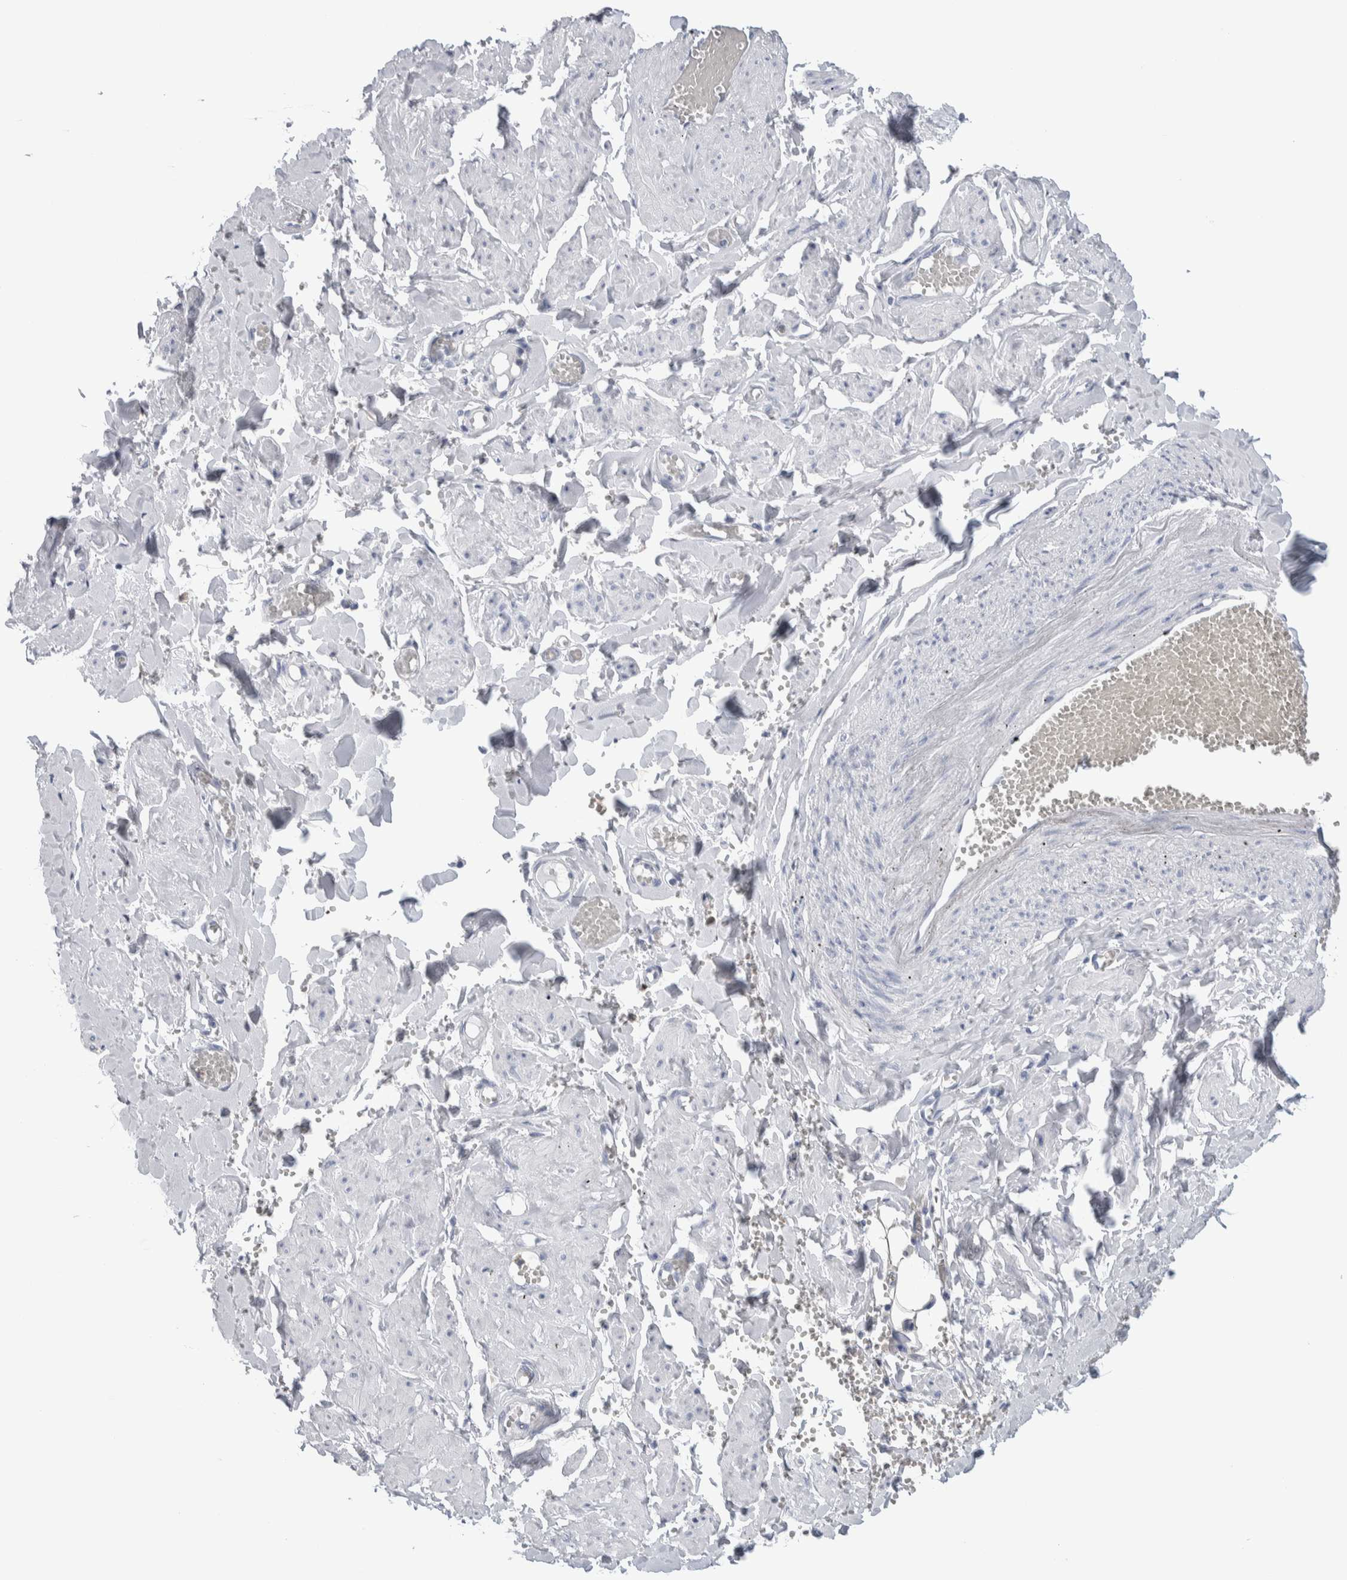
{"staining": {"intensity": "negative", "quantity": "none", "location": "none"}, "tissue": "adipose tissue", "cell_type": "Adipocytes", "image_type": "normal", "snomed": [{"axis": "morphology", "description": "Normal tissue, NOS"}, {"axis": "topography", "description": "Vascular tissue"}, {"axis": "topography", "description": "Fallopian tube"}, {"axis": "topography", "description": "Ovary"}], "caption": "A high-resolution histopathology image shows immunohistochemistry staining of benign adipose tissue, which demonstrates no significant expression in adipocytes.", "gene": "LURAP1L", "patient": {"sex": "female", "age": 67}}